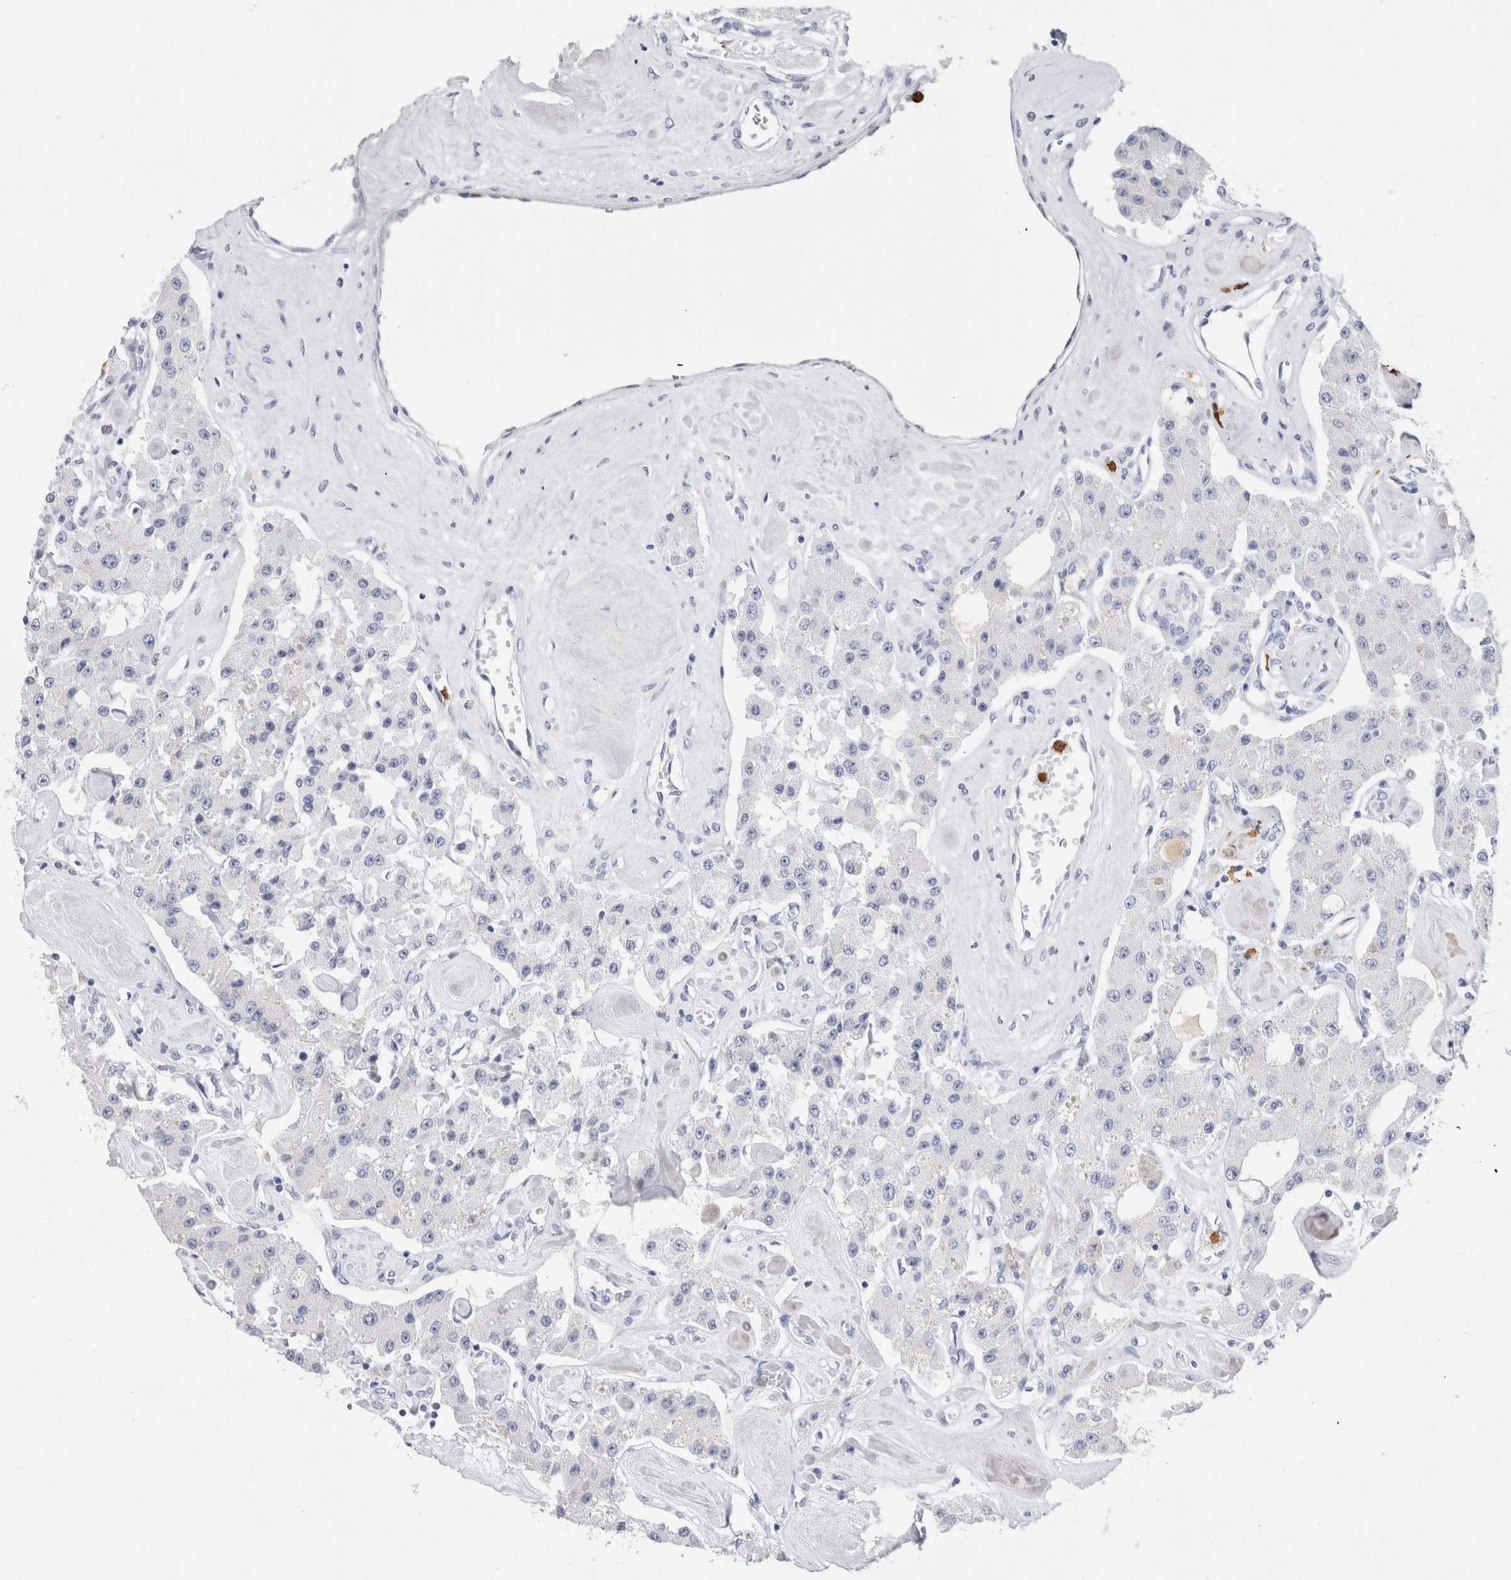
{"staining": {"intensity": "negative", "quantity": "none", "location": "none"}, "tissue": "carcinoid", "cell_type": "Tumor cells", "image_type": "cancer", "snomed": [{"axis": "morphology", "description": "Carcinoid, malignant, NOS"}, {"axis": "topography", "description": "Pancreas"}], "caption": "Immunohistochemistry (IHC) image of neoplastic tissue: carcinoid stained with DAB (3,3'-diaminobenzidine) shows no significant protein positivity in tumor cells. The staining is performed using DAB (3,3'-diaminobenzidine) brown chromogen with nuclei counter-stained in using hematoxylin.", "gene": "SLC10A5", "patient": {"sex": "male", "age": 41}}